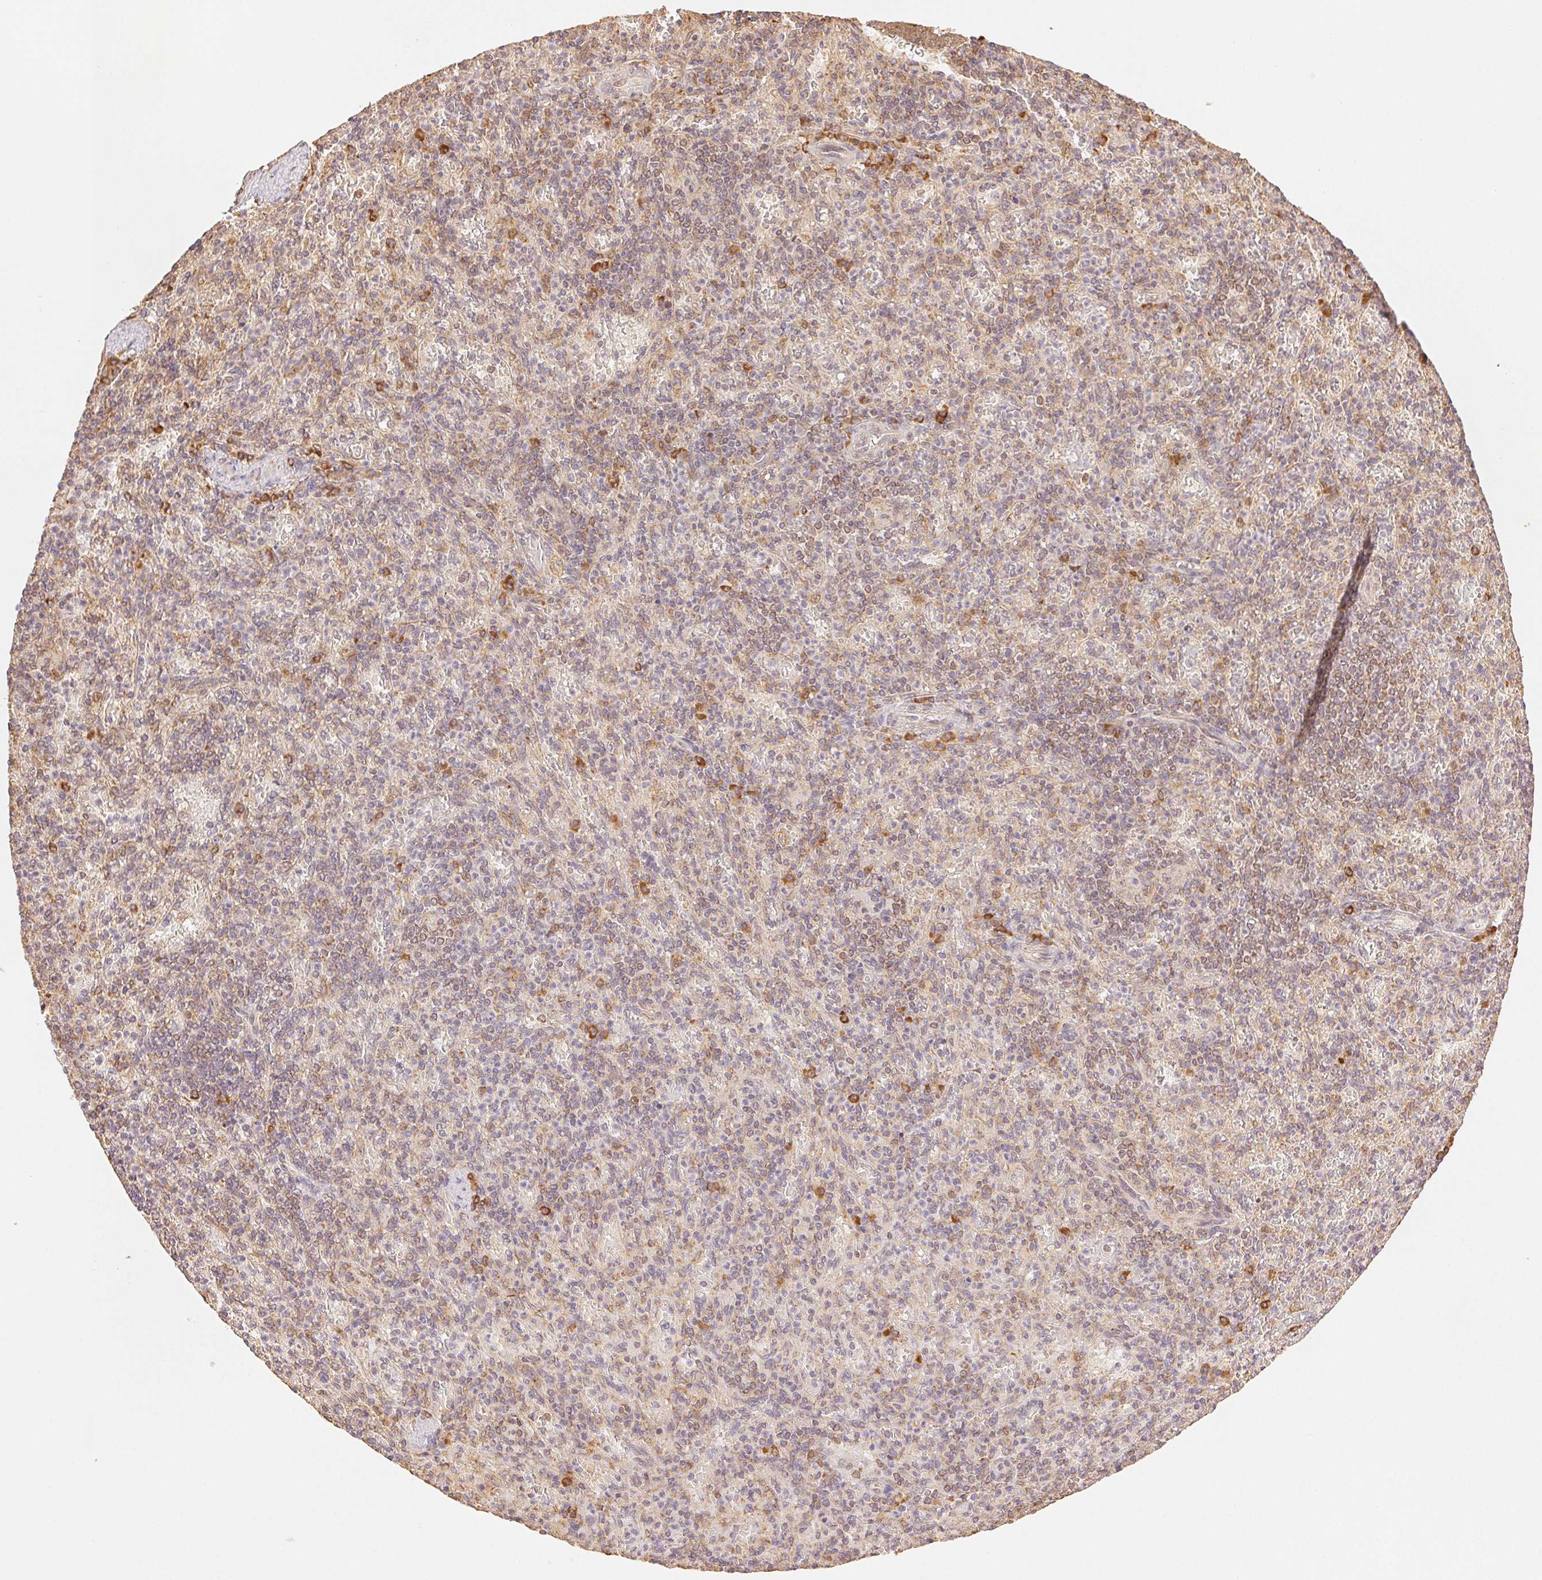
{"staining": {"intensity": "moderate", "quantity": "<25%", "location": "cytoplasmic/membranous"}, "tissue": "spleen", "cell_type": "Cells in red pulp", "image_type": "normal", "snomed": [{"axis": "morphology", "description": "Normal tissue, NOS"}, {"axis": "topography", "description": "Spleen"}], "caption": "A micrograph showing moderate cytoplasmic/membranous staining in approximately <25% of cells in red pulp in unremarkable spleen, as visualized by brown immunohistochemical staining.", "gene": "ENTREP1", "patient": {"sex": "female", "age": 74}}